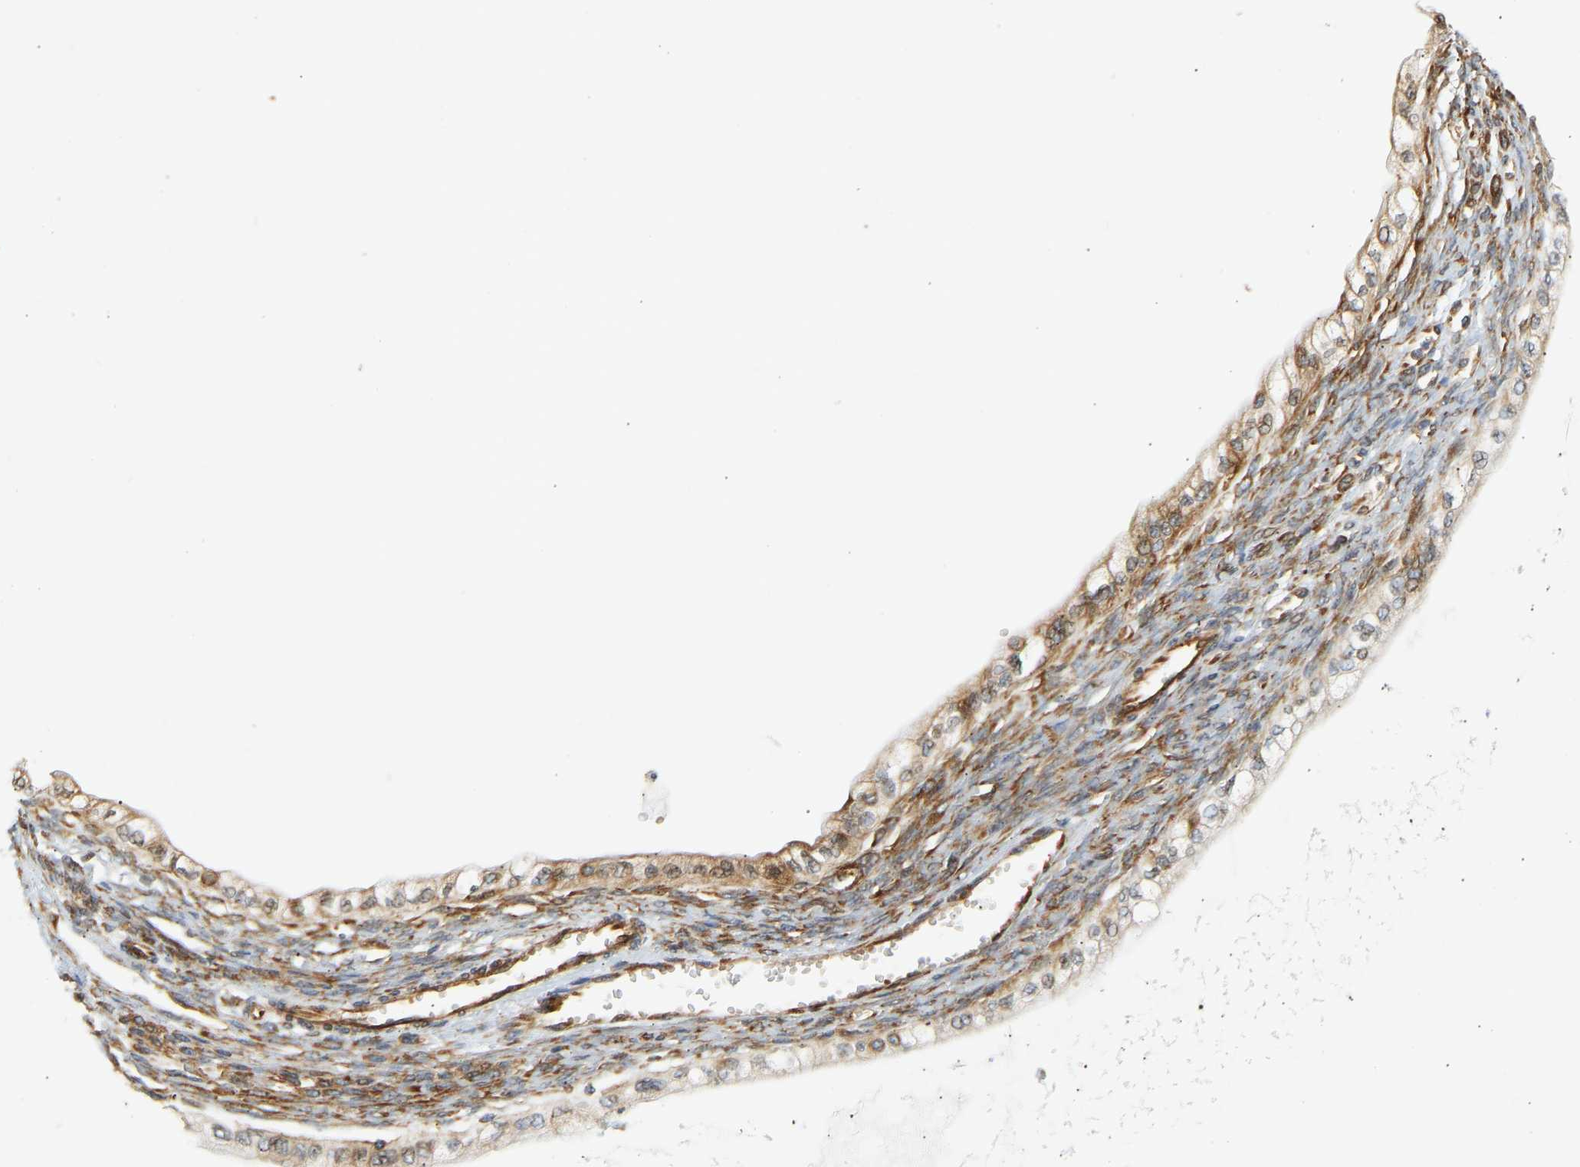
{"staining": {"intensity": "moderate", "quantity": ">75%", "location": "cytoplasmic/membranous"}, "tissue": "ovarian cancer", "cell_type": "Tumor cells", "image_type": "cancer", "snomed": [{"axis": "morphology", "description": "Cystadenocarcinoma, mucinous, NOS"}, {"axis": "topography", "description": "Ovary"}], "caption": "An IHC photomicrograph of tumor tissue is shown. Protein staining in brown labels moderate cytoplasmic/membranous positivity in mucinous cystadenocarcinoma (ovarian) within tumor cells.", "gene": "RPS14", "patient": {"sex": "female", "age": 57}}